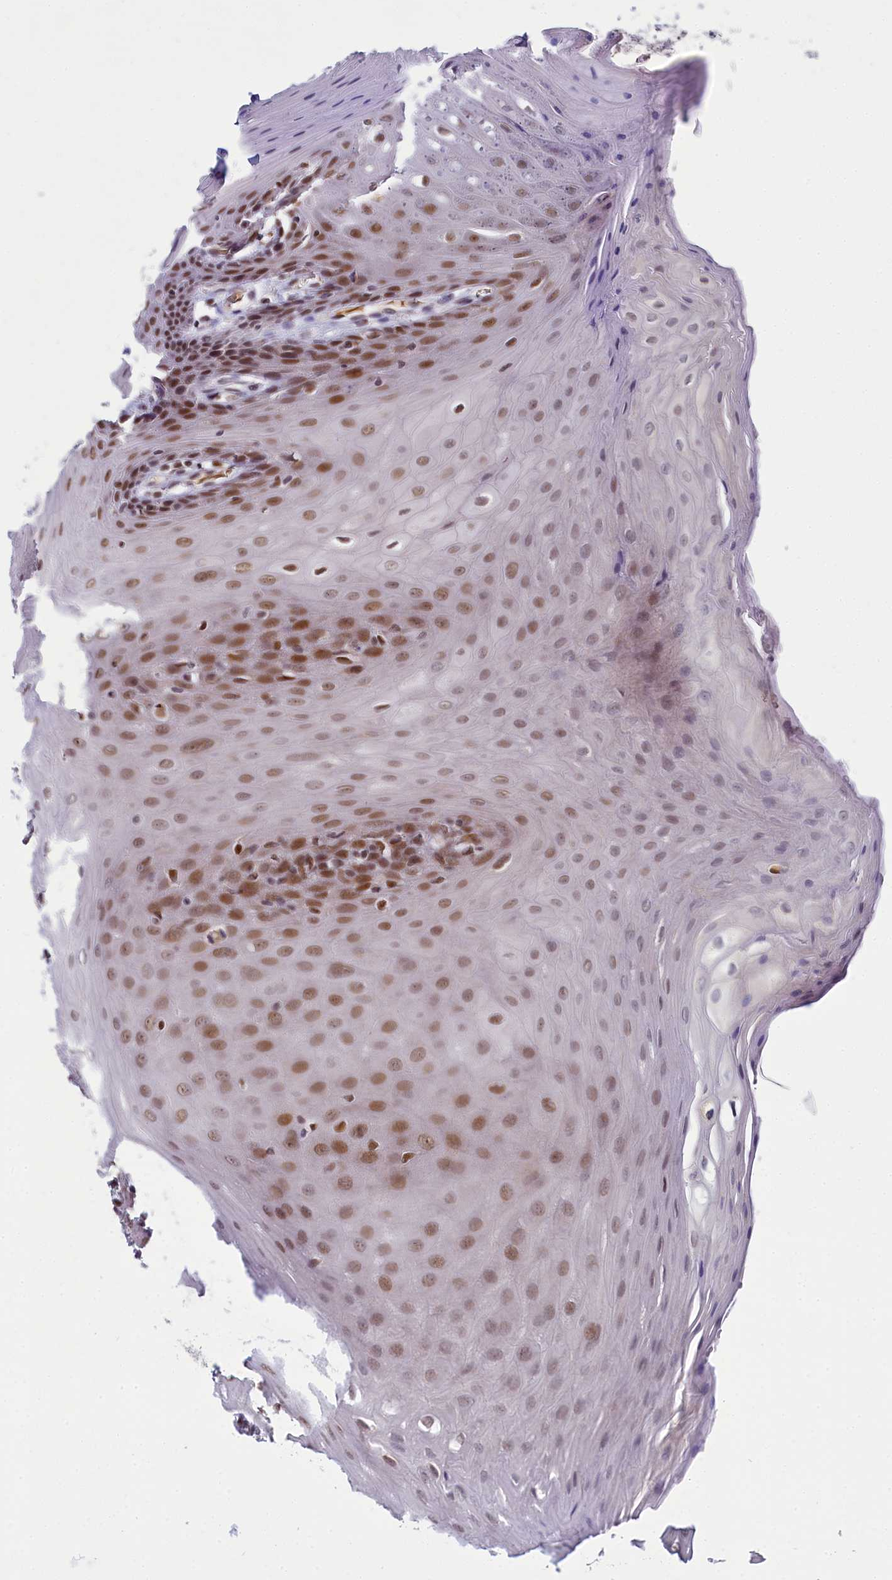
{"staining": {"intensity": "moderate", "quantity": ">75%", "location": "nuclear"}, "tissue": "oral mucosa", "cell_type": "Squamous epithelial cells", "image_type": "normal", "snomed": [{"axis": "morphology", "description": "Normal tissue, NOS"}, {"axis": "morphology", "description": "Squamous cell carcinoma, NOS"}, {"axis": "topography", "description": "Skeletal muscle"}, {"axis": "topography", "description": "Oral tissue"}, {"axis": "topography", "description": "Salivary gland"}, {"axis": "topography", "description": "Head-Neck"}], "caption": "Brown immunohistochemical staining in benign oral mucosa exhibits moderate nuclear expression in approximately >75% of squamous epithelial cells. (DAB IHC, brown staining for protein, blue staining for nuclei).", "gene": "PPHLN1", "patient": {"sex": "male", "age": 54}}